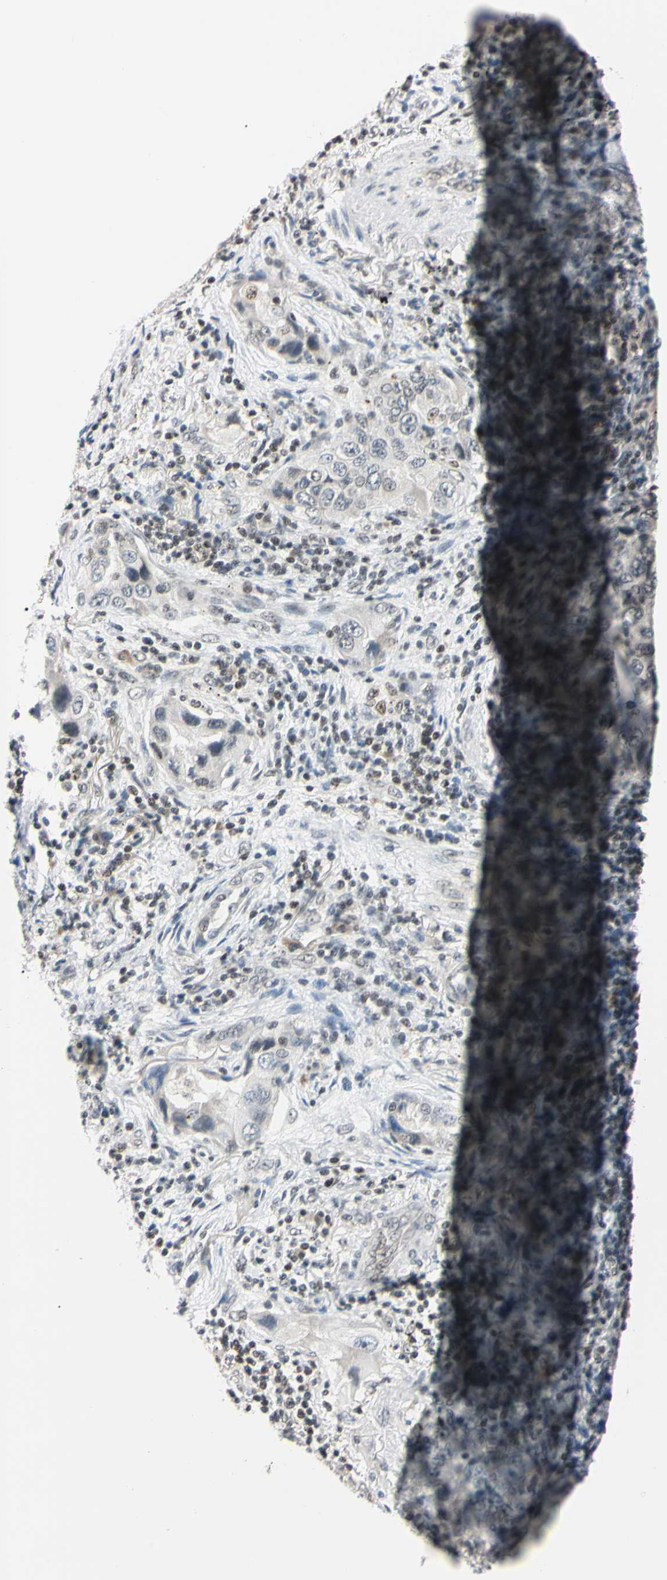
{"staining": {"intensity": "negative", "quantity": "none", "location": "none"}, "tissue": "lung cancer", "cell_type": "Tumor cells", "image_type": "cancer", "snomed": [{"axis": "morphology", "description": "Adenocarcinoma, NOS"}, {"axis": "topography", "description": "Lung"}], "caption": "A high-resolution histopathology image shows IHC staining of lung adenocarcinoma, which shows no significant expression in tumor cells.", "gene": "C1orf174", "patient": {"sex": "female", "age": 65}}